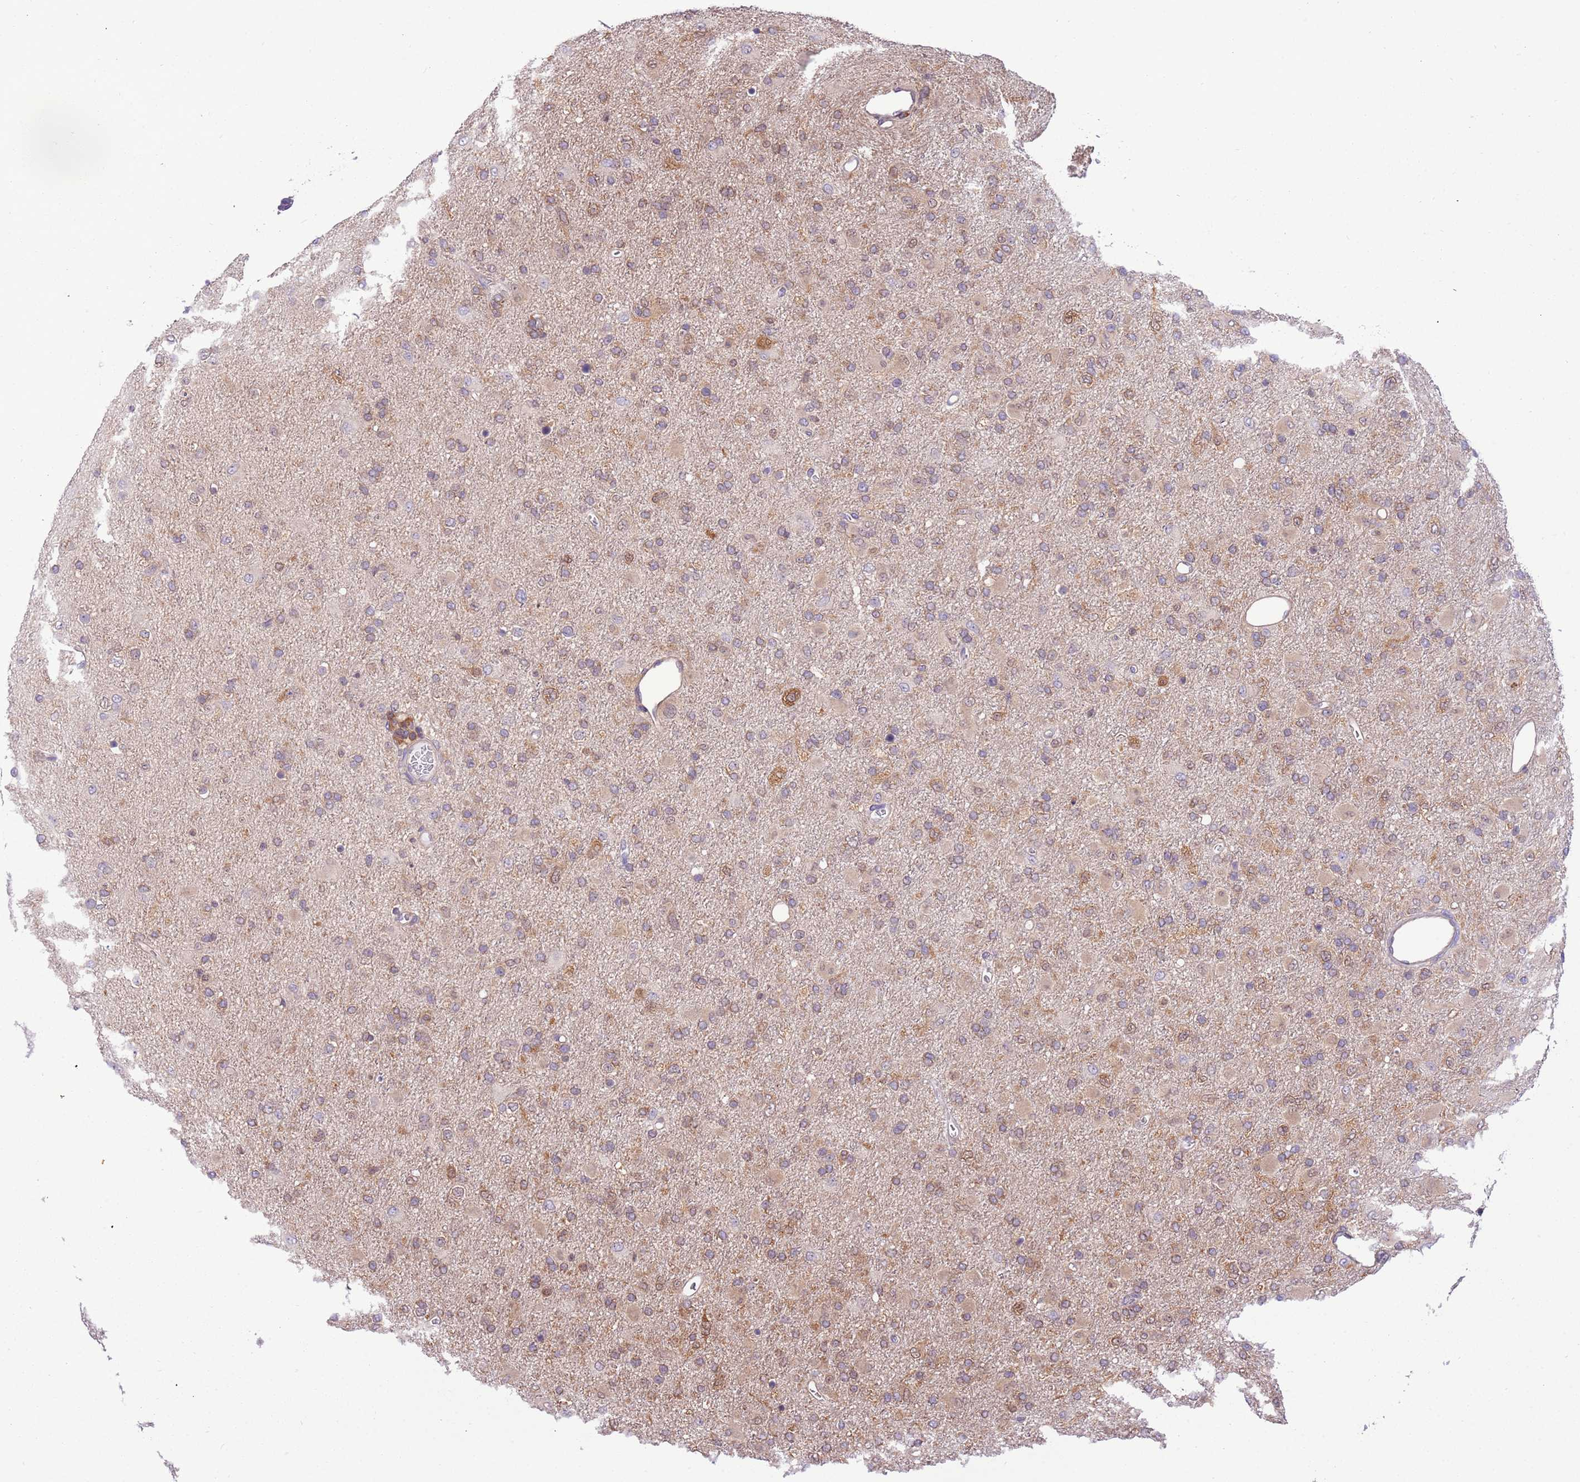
{"staining": {"intensity": "moderate", "quantity": "25%-75%", "location": "cytoplasmic/membranous"}, "tissue": "glioma", "cell_type": "Tumor cells", "image_type": "cancer", "snomed": [{"axis": "morphology", "description": "Glioma, malignant, Low grade"}, {"axis": "topography", "description": "Brain"}], "caption": "Protein expression analysis of human low-grade glioma (malignant) reveals moderate cytoplasmic/membranous positivity in about 25%-75% of tumor cells.", "gene": "STIP1", "patient": {"sex": "male", "age": 65}}